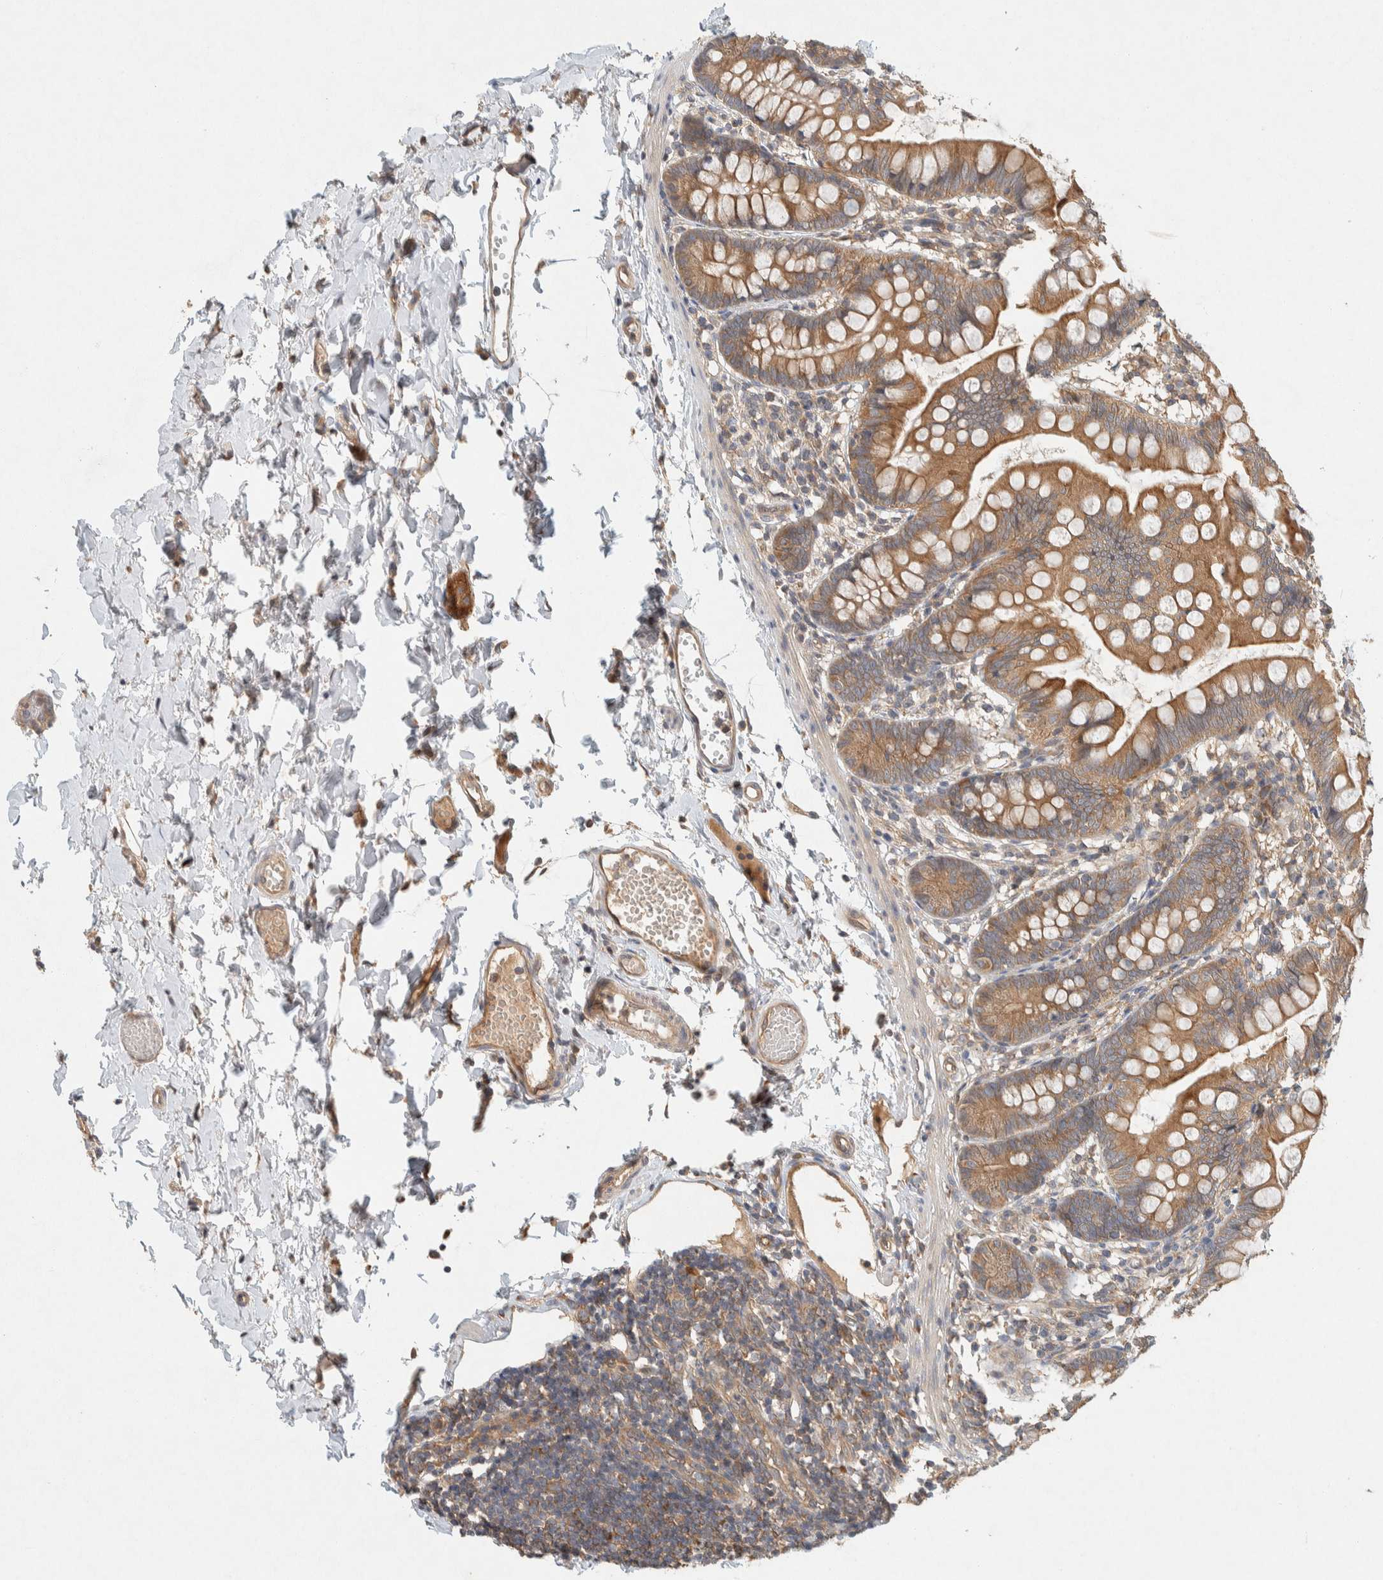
{"staining": {"intensity": "moderate", "quantity": ">75%", "location": "cytoplasmic/membranous"}, "tissue": "small intestine", "cell_type": "Glandular cells", "image_type": "normal", "snomed": [{"axis": "morphology", "description": "Normal tissue, NOS"}, {"axis": "topography", "description": "Small intestine"}], "caption": "IHC of normal human small intestine exhibits medium levels of moderate cytoplasmic/membranous positivity in about >75% of glandular cells.", "gene": "PXK", "patient": {"sex": "male", "age": 7}}